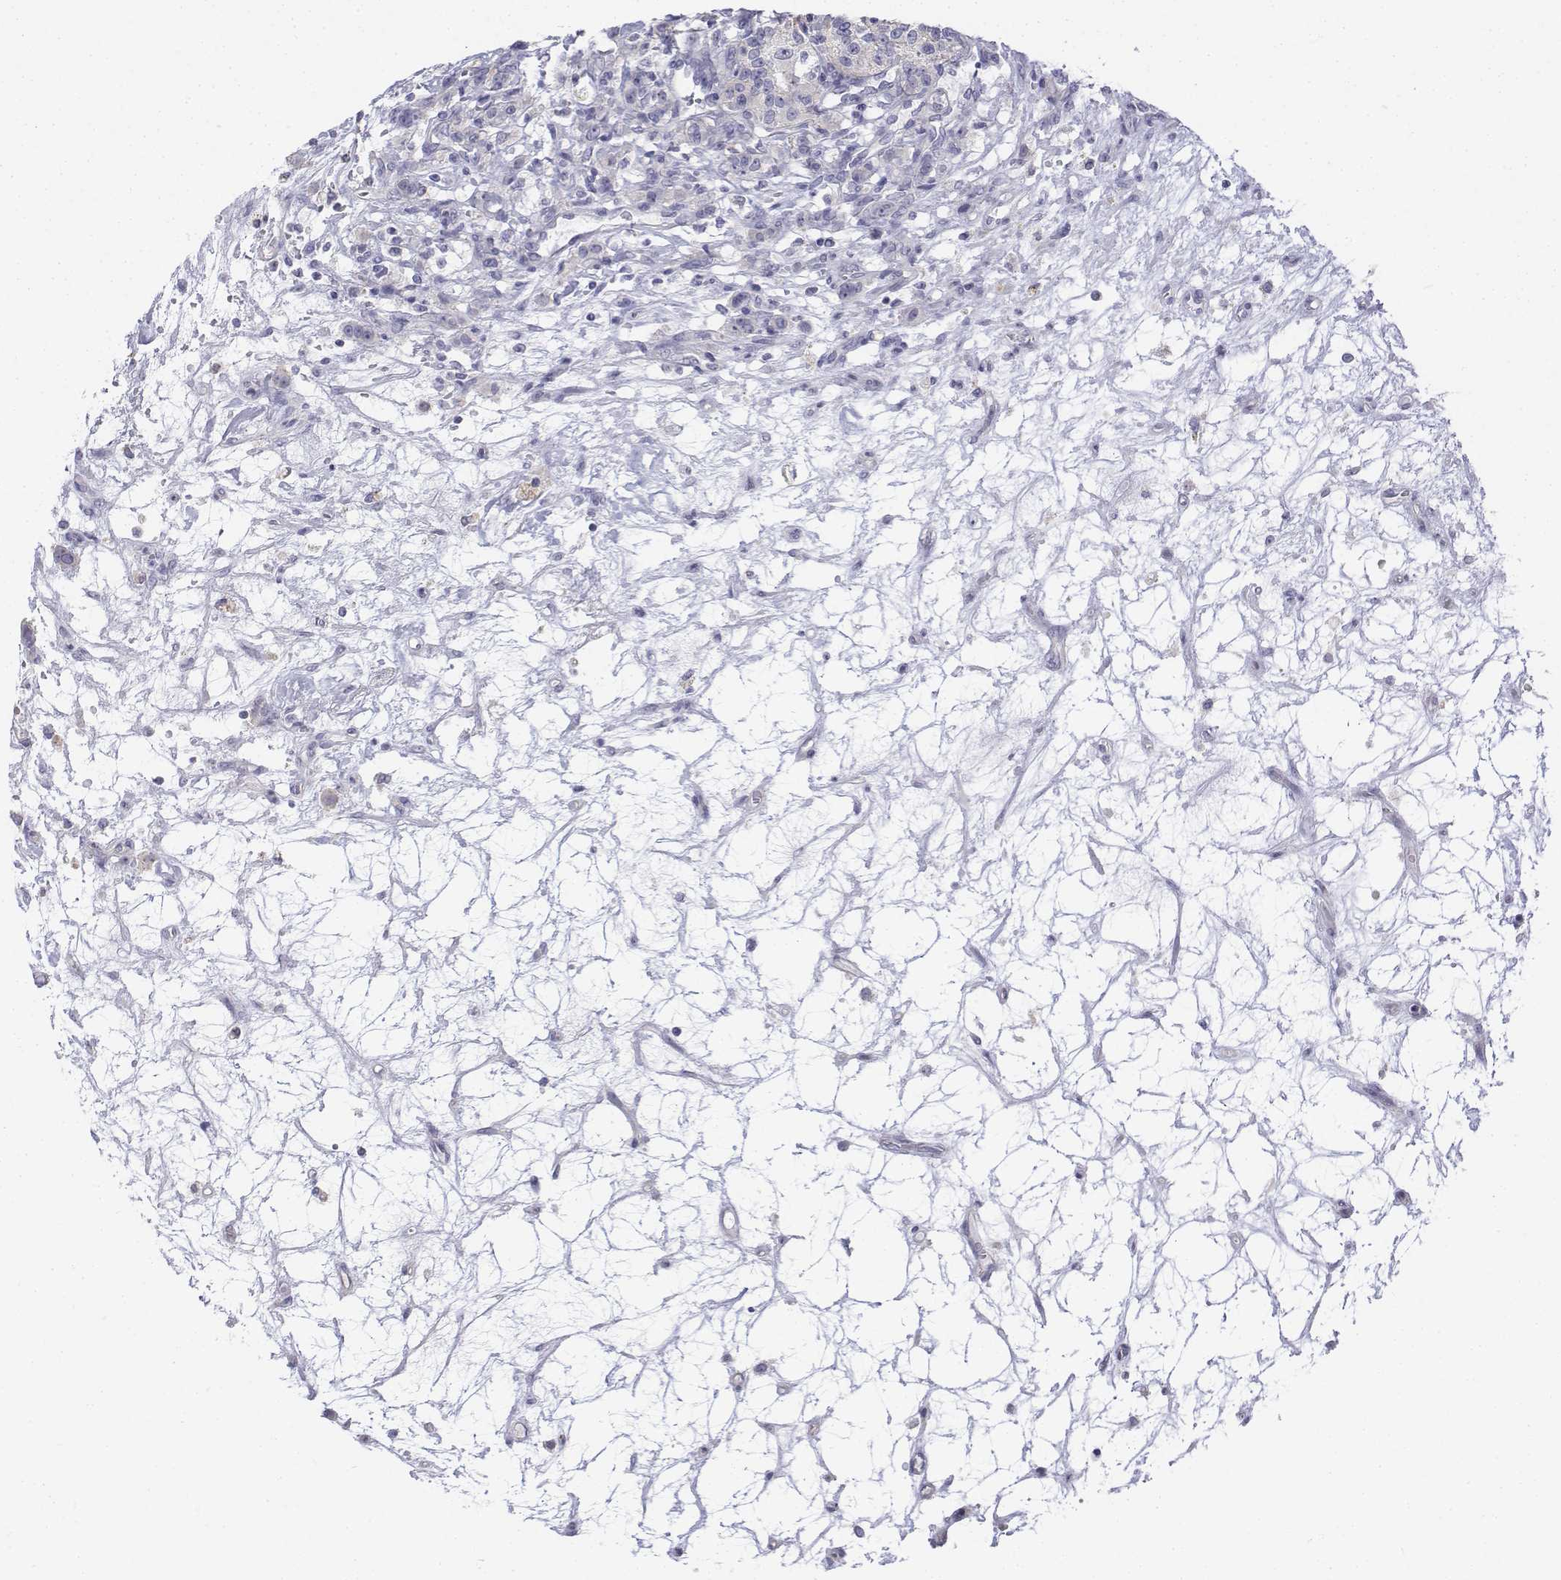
{"staining": {"intensity": "negative", "quantity": "none", "location": "none"}, "tissue": "renal cancer", "cell_type": "Tumor cells", "image_type": "cancer", "snomed": [{"axis": "morphology", "description": "Adenocarcinoma, NOS"}, {"axis": "topography", "description": "Kidney"}], "caption": "Immunohistochemistry (IHC) of human renal cancer (adenocarcinoma) displays no staining in tumor cells.", "gene": "LGSN", "patient": {"sex": "female", "age": 63}}